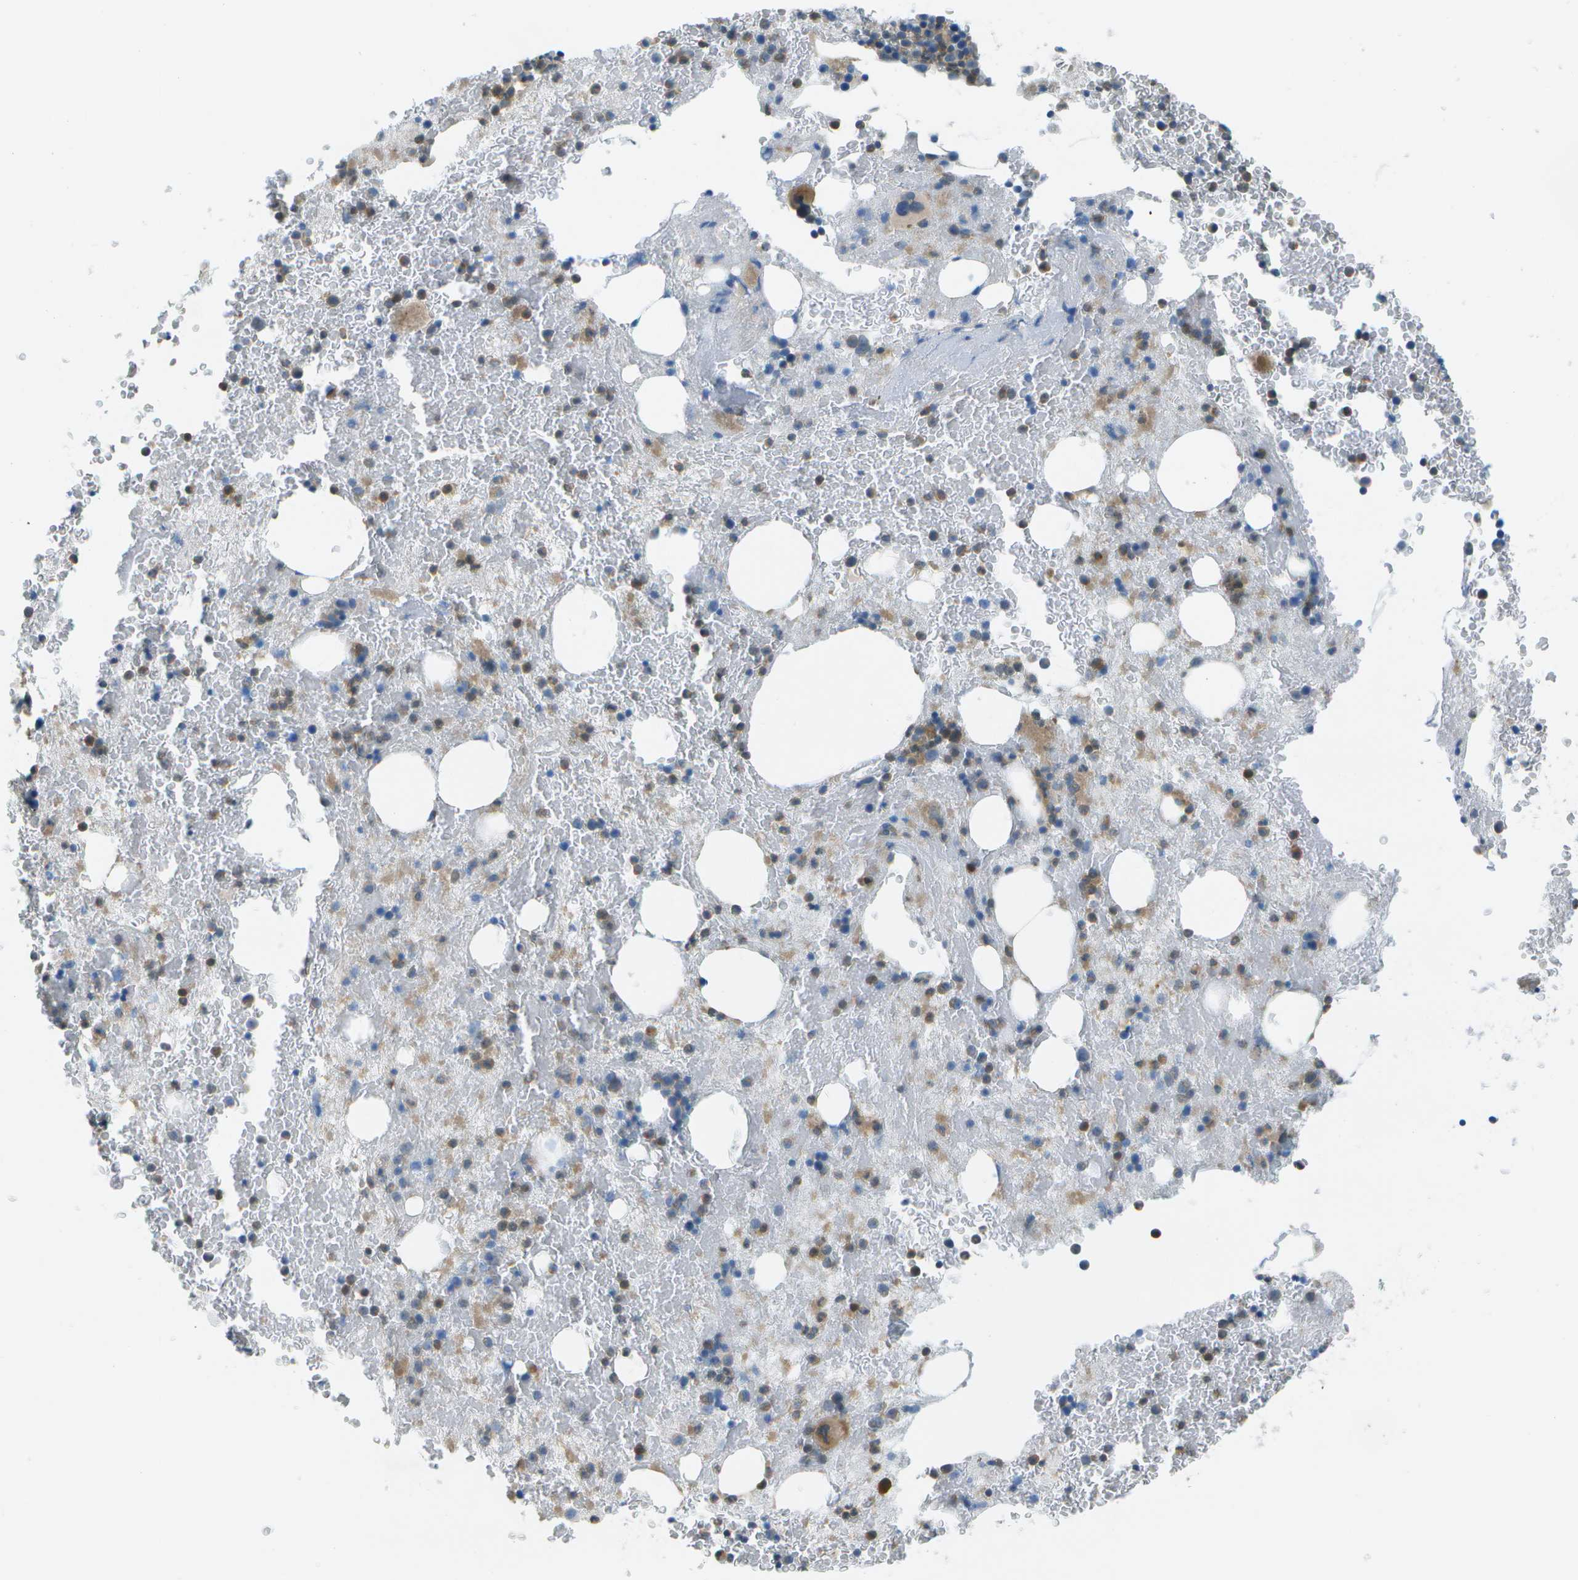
{"staining": {"intensity": "moderate", "quantity": "25%-75%", "location": "cytoplasmic/membranous"}, "tissue": "bone marrow", "cell_type": "Hematopoietic cells", "image_type": "normal", "snomed": [{"axis": "morphology", "description": "Normal tissue, NOS"}, {"axis": "morphology", "description": "Inflammation, NOS"}, {"axis": "topography", "description": "Bone marrow"}], "caption": "Immunohistochemistry image of benign bone marrow: bone marrow stained using IHC exhibits medium levels of moderate protein expression localized specifically in the cytoplasmic/membranous of hematopoietic cells, appearing as a cytoplasmic/membranous brown color.", "gene": "WNK2", "patient": {"sex": "male", "age": 63}}